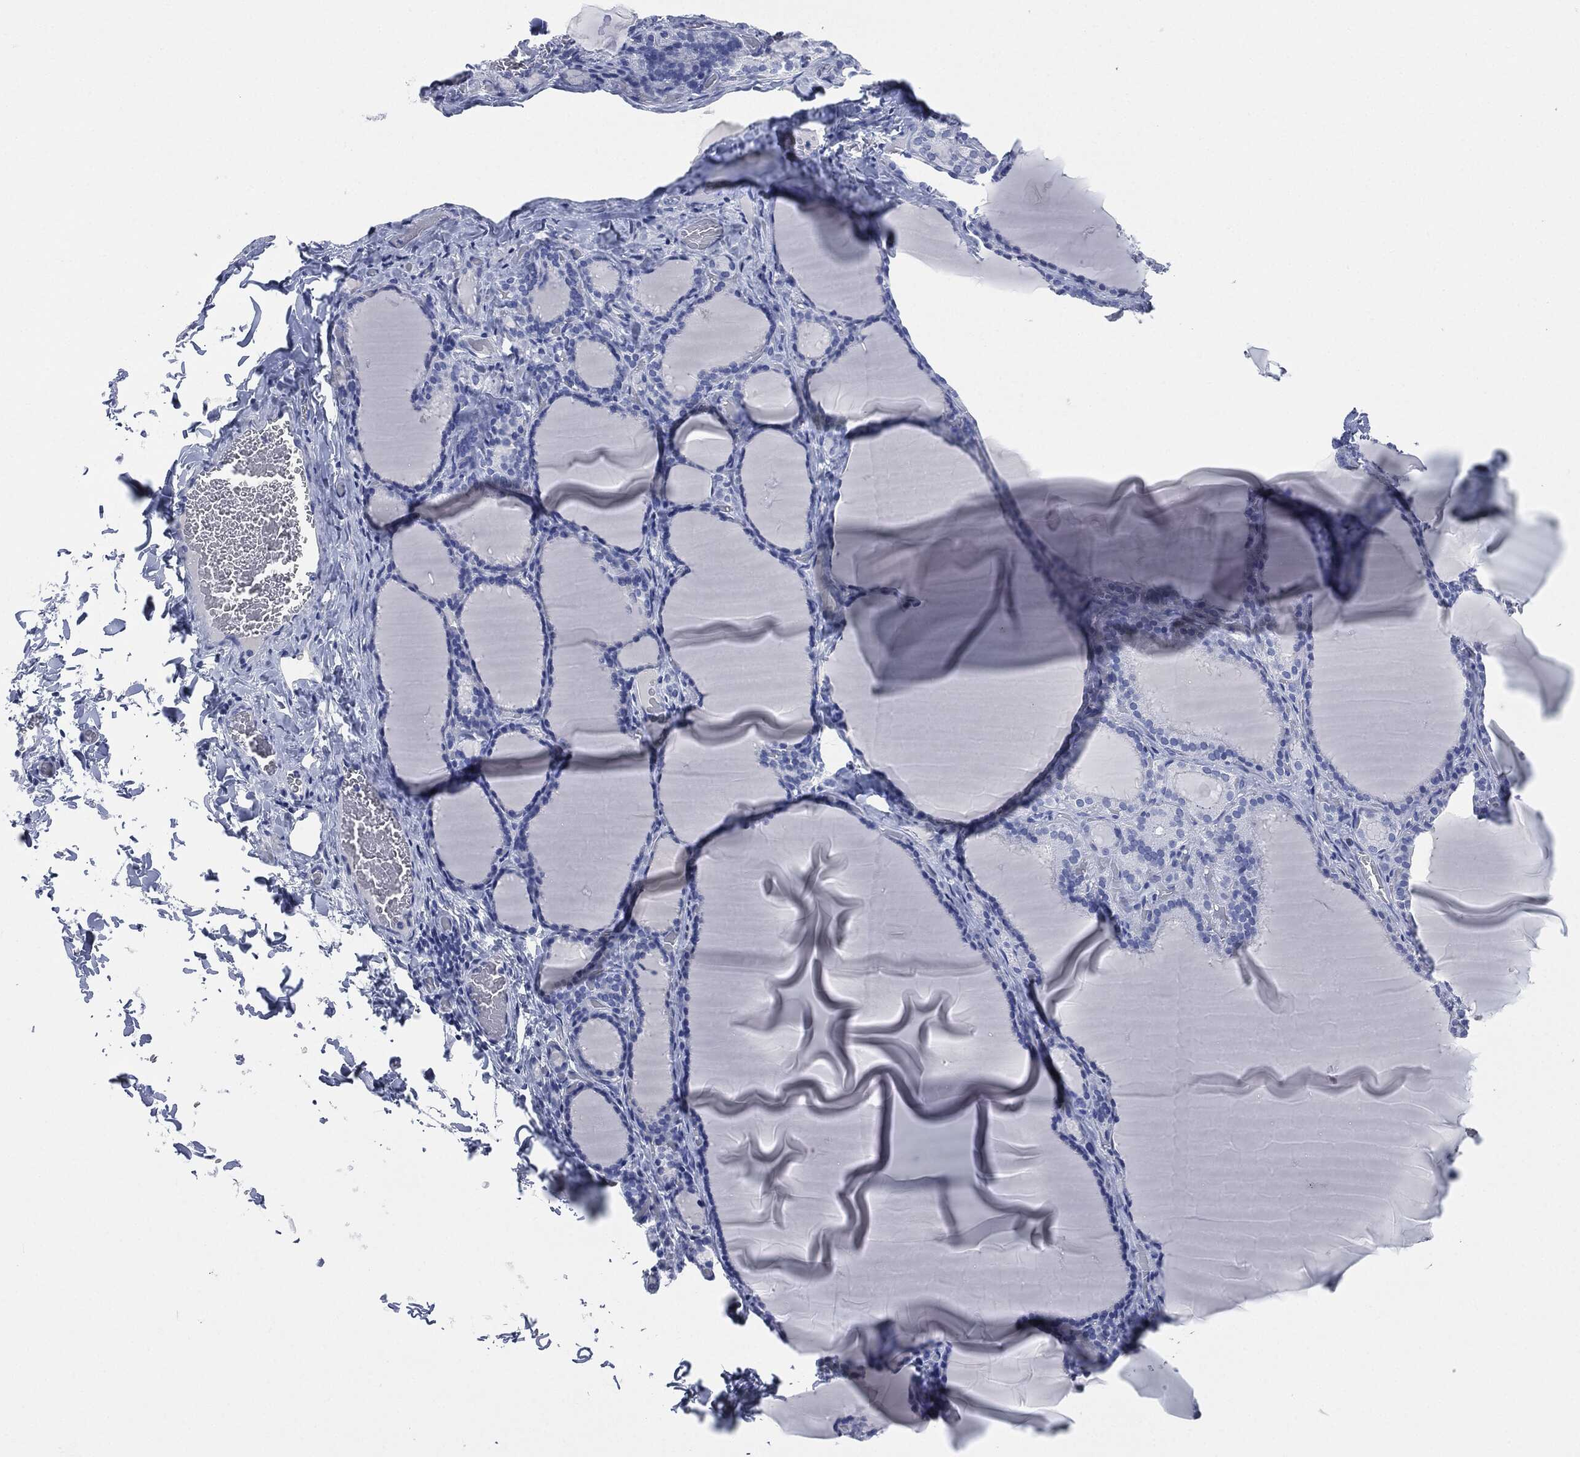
{"staining": {"intensity": "negative", "quantity": "none", "location": "none"}, "tissue": "thyroid gland", "cell_type": "Glandular cells", "image_type": "normal", "snomed": [{"axis": "morphology", "description": "Normal tissue, NOS"}, {"axis": "morphology", "description": "Hyperplasia, NOS"}, {"axis": "topography", "description": "Thyroid gland"}], "caption": "Photomicrograph shows no protein staining in glandular cells of unremarkable thyroid gland. (DAB (3,3'-diaminobenzidine) immunohistochemistry visualized using brightfield microscopy, high magnification).", "gene": "MUC16", "patient": {"sex": "female", "age": 27}}